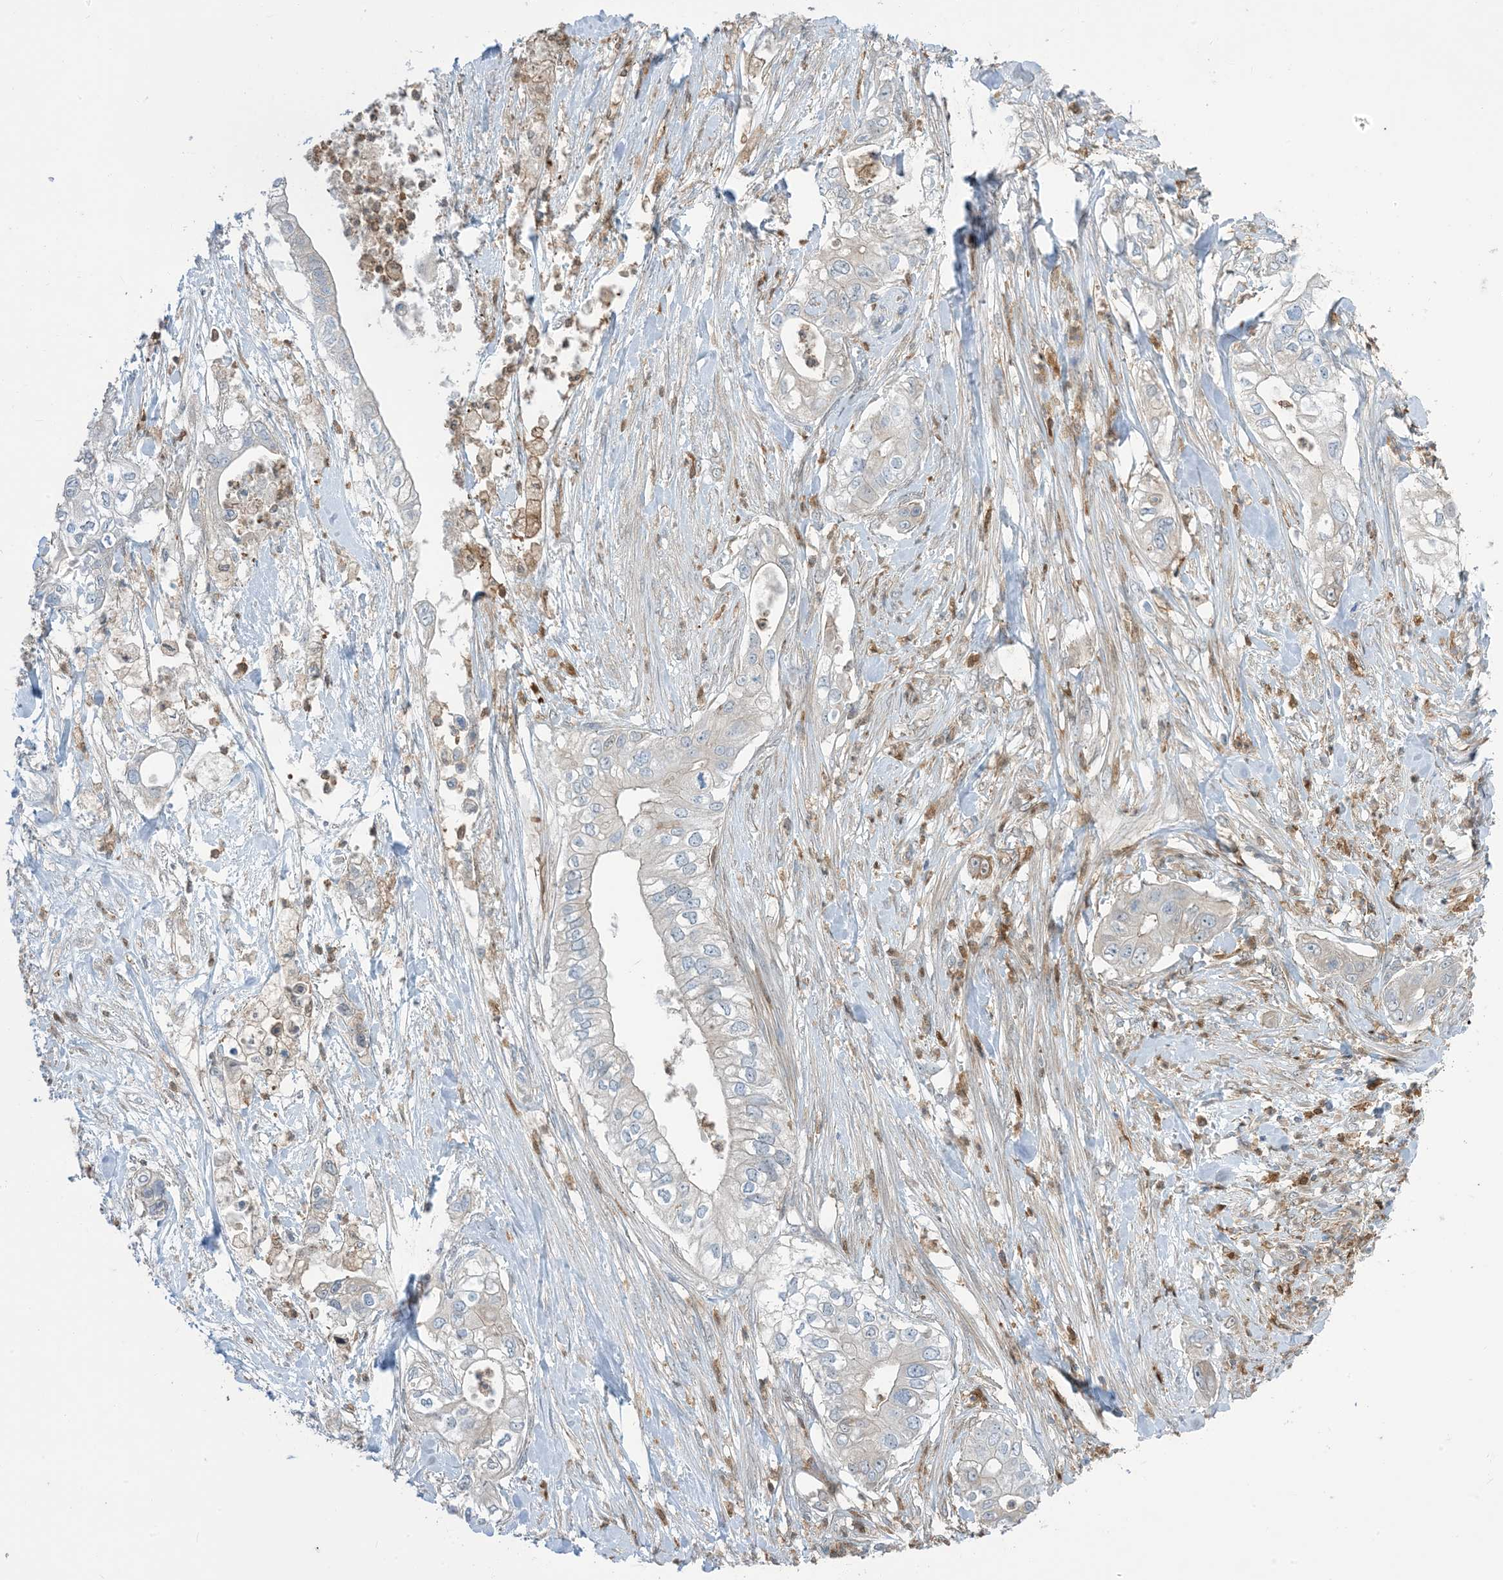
{"staining": {"intensity": "negative", "quantity": "none", "location": "none"}, "tissue": "pancreatic cancer", "cell_type": "Tumor cells", "image_type": "cancer", "snomed": [{"axis": "morphology", "description": "Adenocarcinoma, NOS"}, {"axis": "topography", "description": "Pancreas"}], "caption": "DAB (3,3'-diaminobenzidine) immunohistochemical staining of adenocarcinoma (pancreatic) displays no significant positivity in tumor cells. Brightfield microscopy of immunohistochemistry (IHC) stained with DAB (3,3'-diaminobenzidine) (brown) and hematoxylin (blue), captured at high magnification.", "gene": "NAGK", "patient": {"sex": "female", "age": 78}}